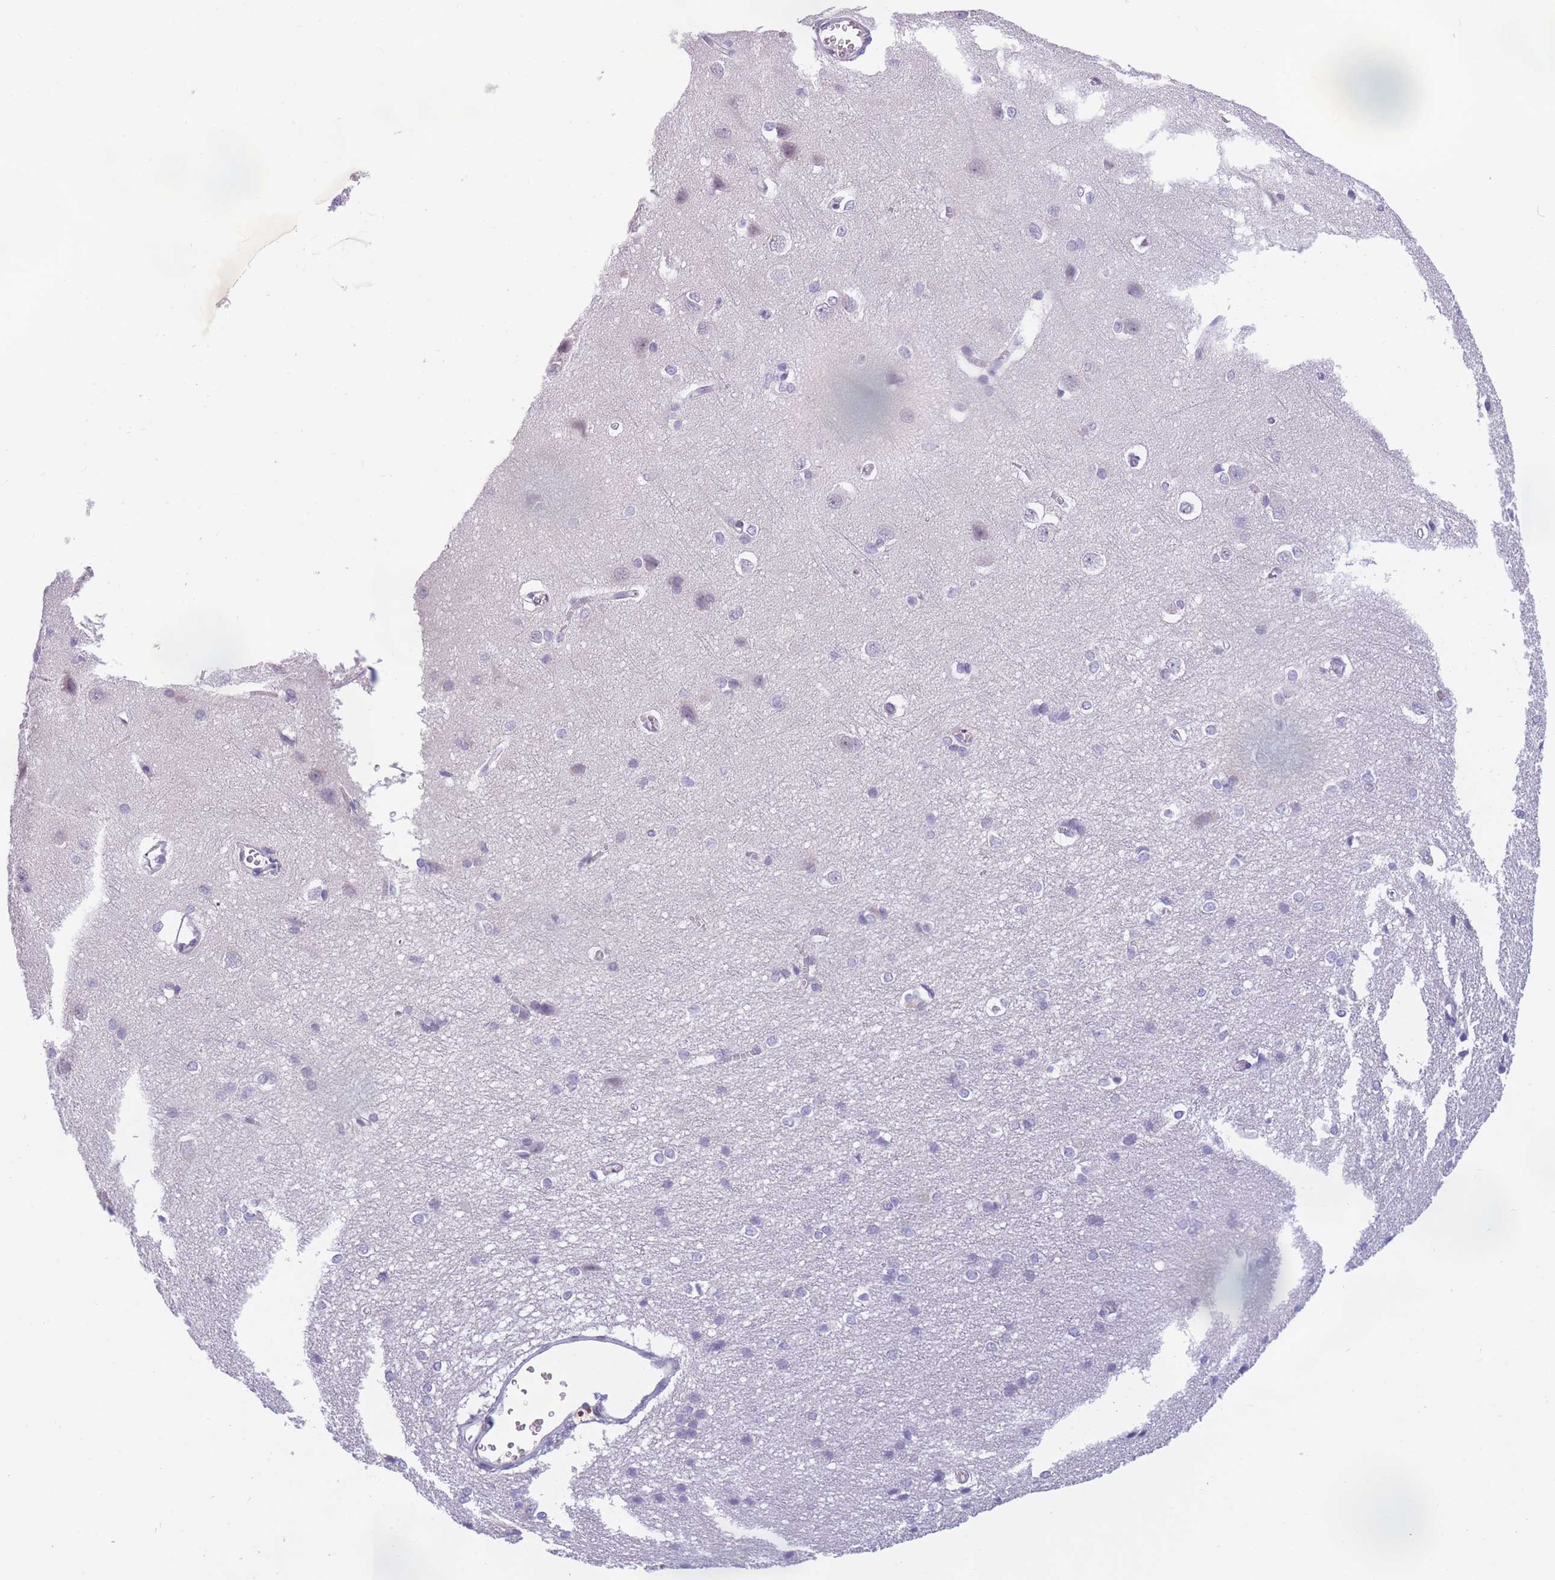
{"staining": {"intensity": "negative", "quantity": "none", "location": "none"}, "tissue": "cerebral cortex", "cell_type": "Endothelial cells", "image_type": "normal", "snomed": [{"axis": "morphology", "description": "Normal tissue, NOS"}, {"axis": "topography", "description": "Cerebral cortex"}], "caption": "Immunohistochemical staining of unremarkable cerebral cortex shows no significant positivity in endothelial cells. (DAB (3,3'-diaminobenzidine) IHC, high magnification).", "gene": "DDX49", "patient": {"sex": "male", "age": 37}}